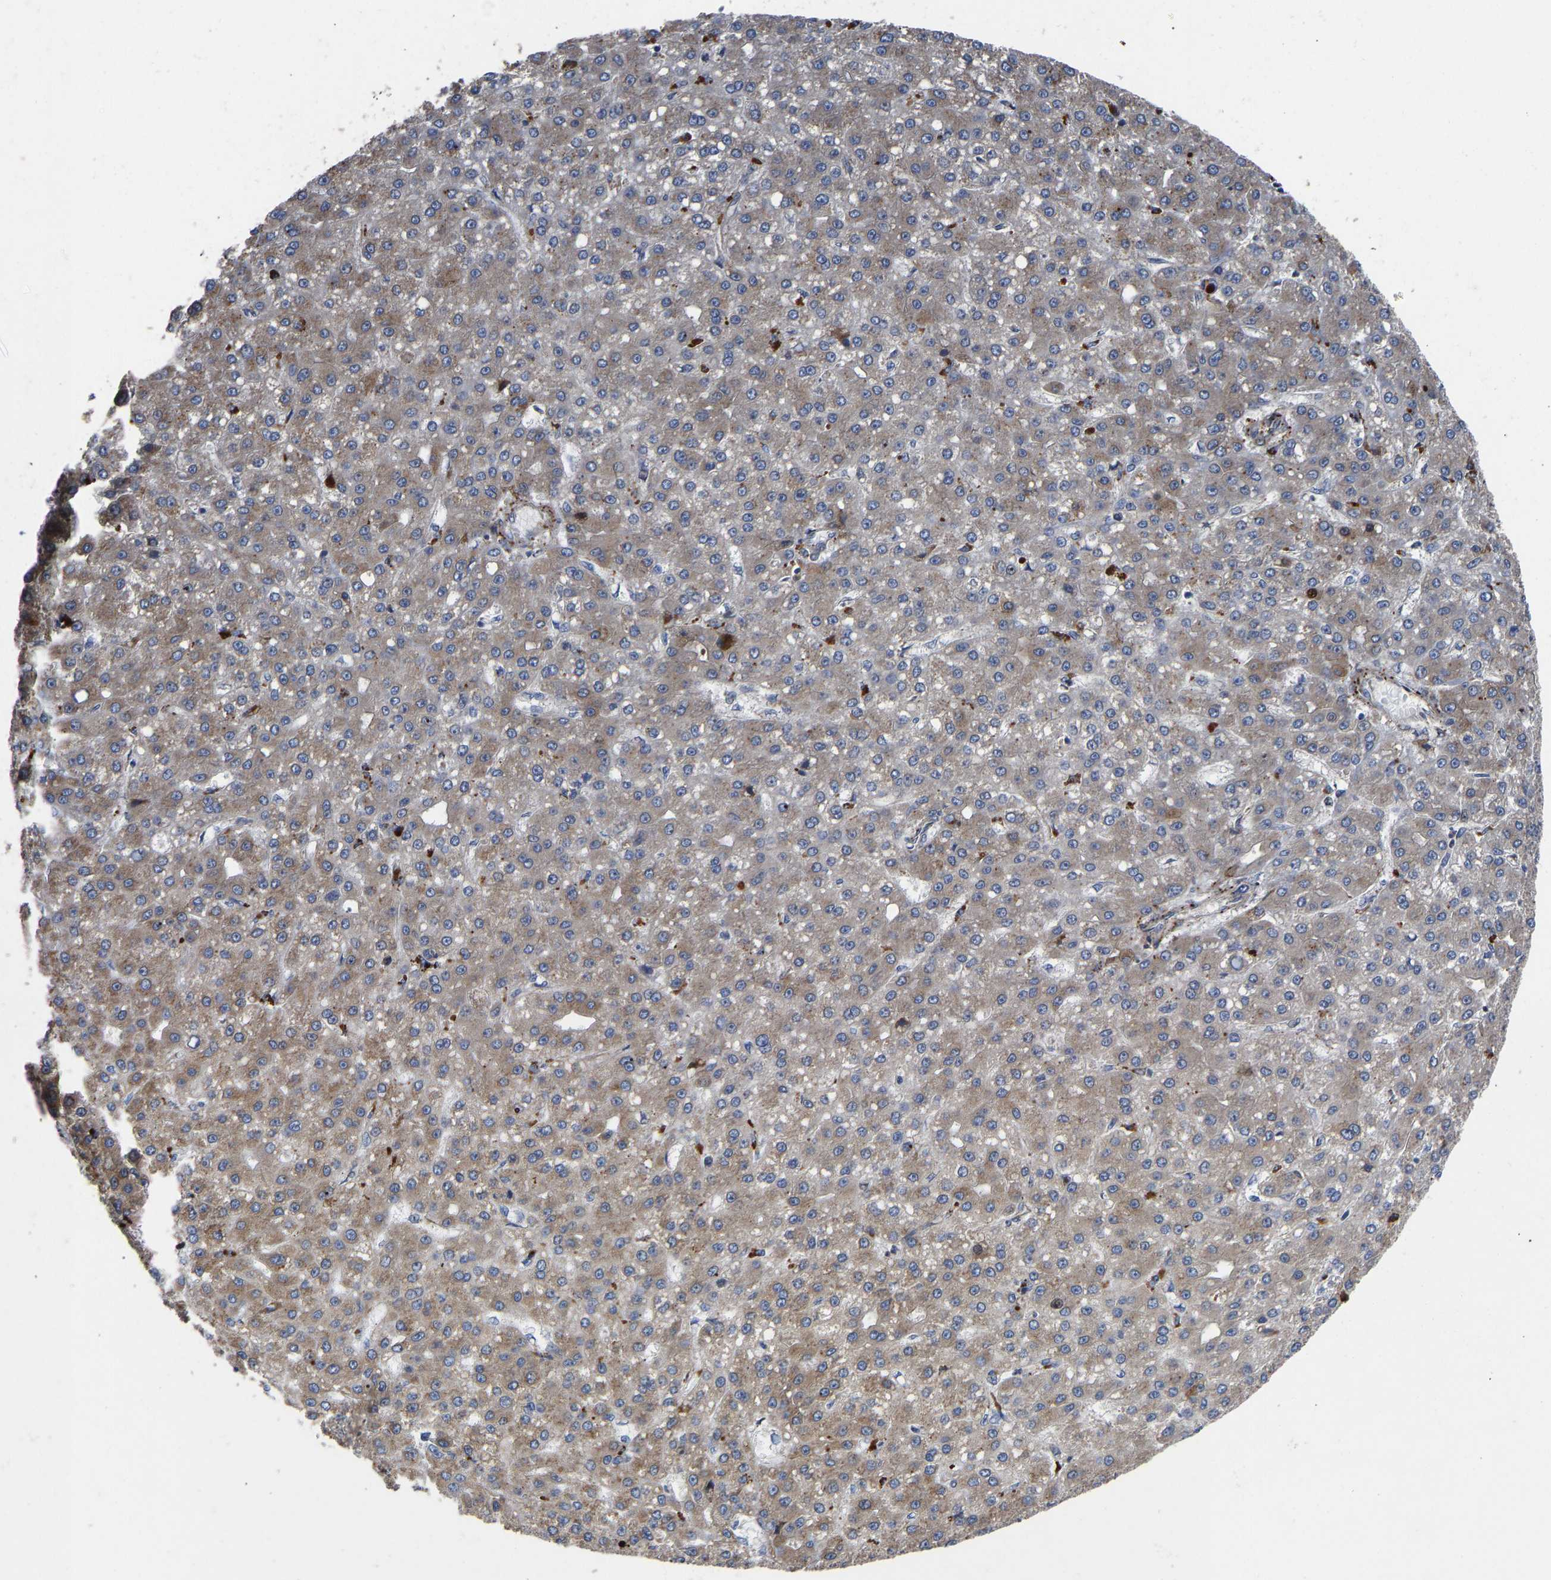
{"staining": {"intensity": "weak", "quantity": ">75%", "location": "cytoplasmic/membranous"}, "tissue": "liver cancer", "cell_type": "Tumor cells", "image_type": "cancer", "snomed": [{"axis": "morphology", "description": "Carcinoma, Hepatocellular, NOS"}, {"axis": "topography", "description": "Liver"}], "caption": "Human hepatocellular carcinoma (liver) stained with a protein marker demonstrates weak staining in tumor cells.", "gene": "TMEM38B", "patient": {"sex": "male", "age": 67}}